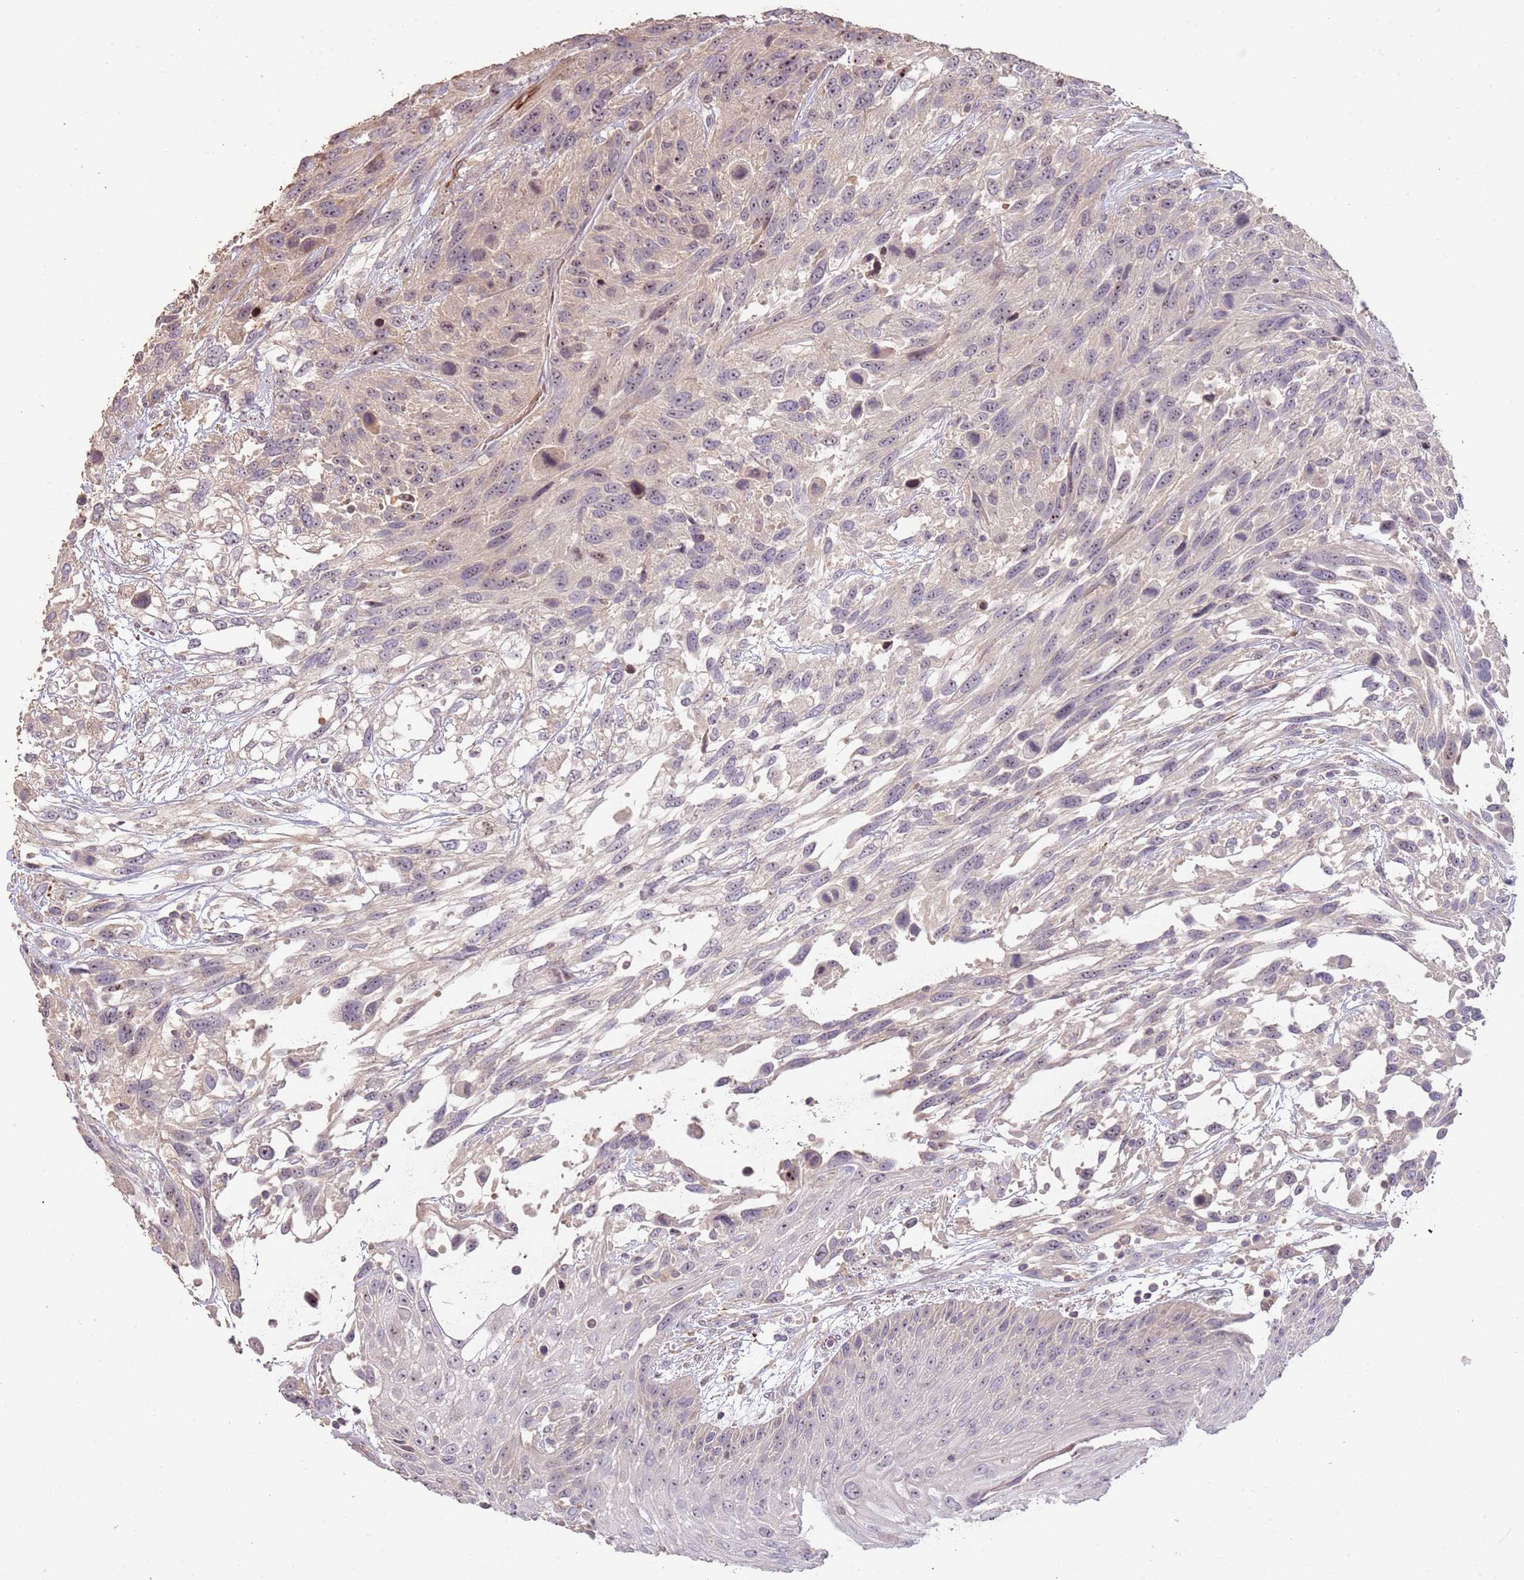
{"staining": {"intensity": "weak", "quantity": "<25%", "location": "nuclear"}, "tissue": "urothelial cancer", "cell_type": "Tumor cells", "image_type": "cancer", "snomed": [{"axis": "morphology", "description": "Urothelial carcinoma, High grade"}, {"axis": "topography", "description": "Urinary bladder"}], "caption": "This photomicrograph is of urothelial carcinoma (high-grade) stained with IHC to label a protein in brown with the nuclei are counter-stained blue. There is no expression in tumor cells. (Immunohistochemistry, brightfield microscopy, high magnification).", "gene": "ADTRP", "patient": {"sex": "female", "age": 70}}